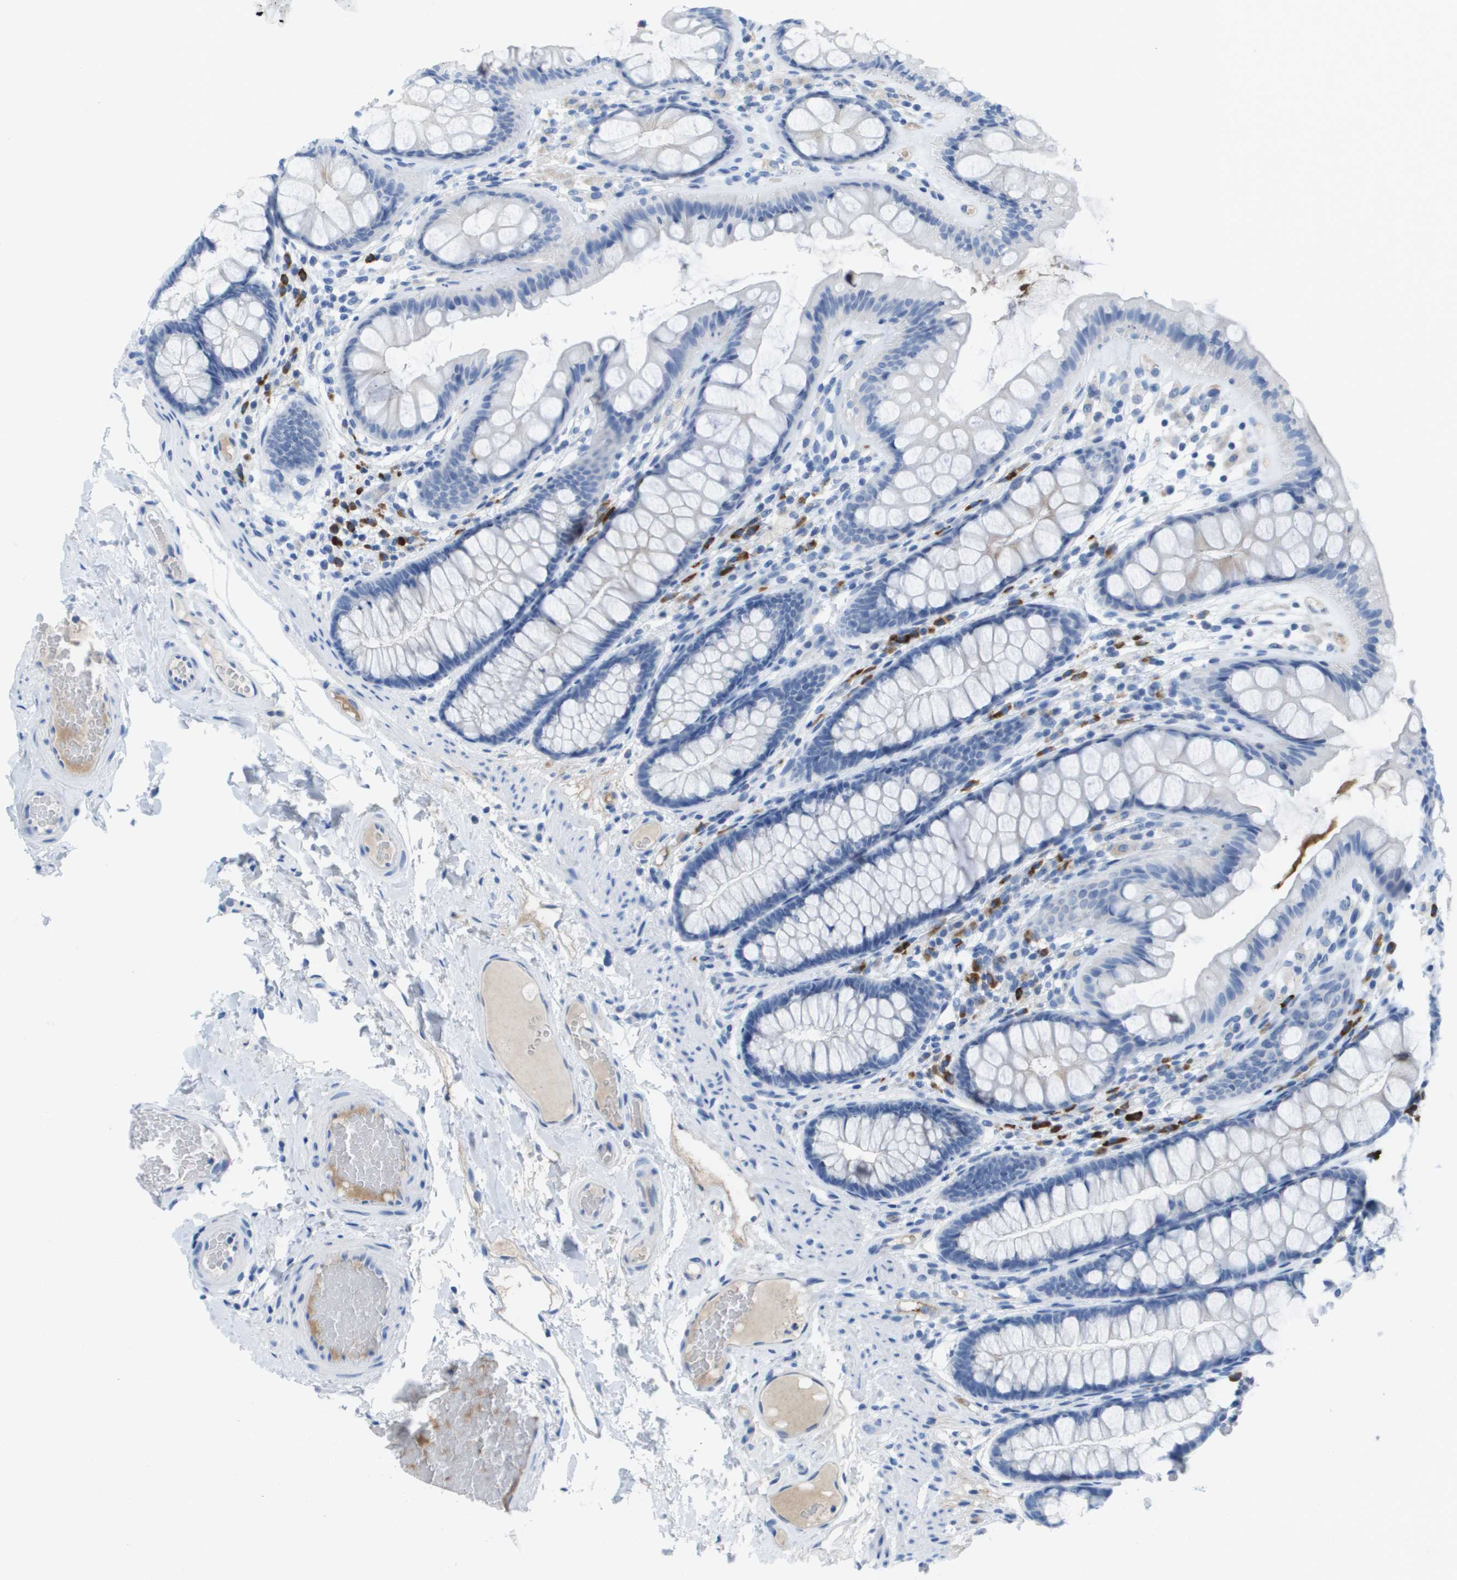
{"staining": {"intensity": "negative", "quantity": "none", "location": "none"}, "tissue": "colon", "cell_type": "Endothelial cells", "image_type": "normal", "snomed": [{"axis": "morphology", "description": "Normal tissue, NOS"}, {"axis": "topography", "description": "Colon"}], "caption": "DAB (3,3'-diaminobenzidine) immunohistochemical staining of benign colon shows no significant expression in endothelial cells. (DAB immunohistochemistry (IHC) visualized using brightfield microscopy, high magnification).", "gene": "GPR18", "patient": {"sex": "female", "age": 56}}